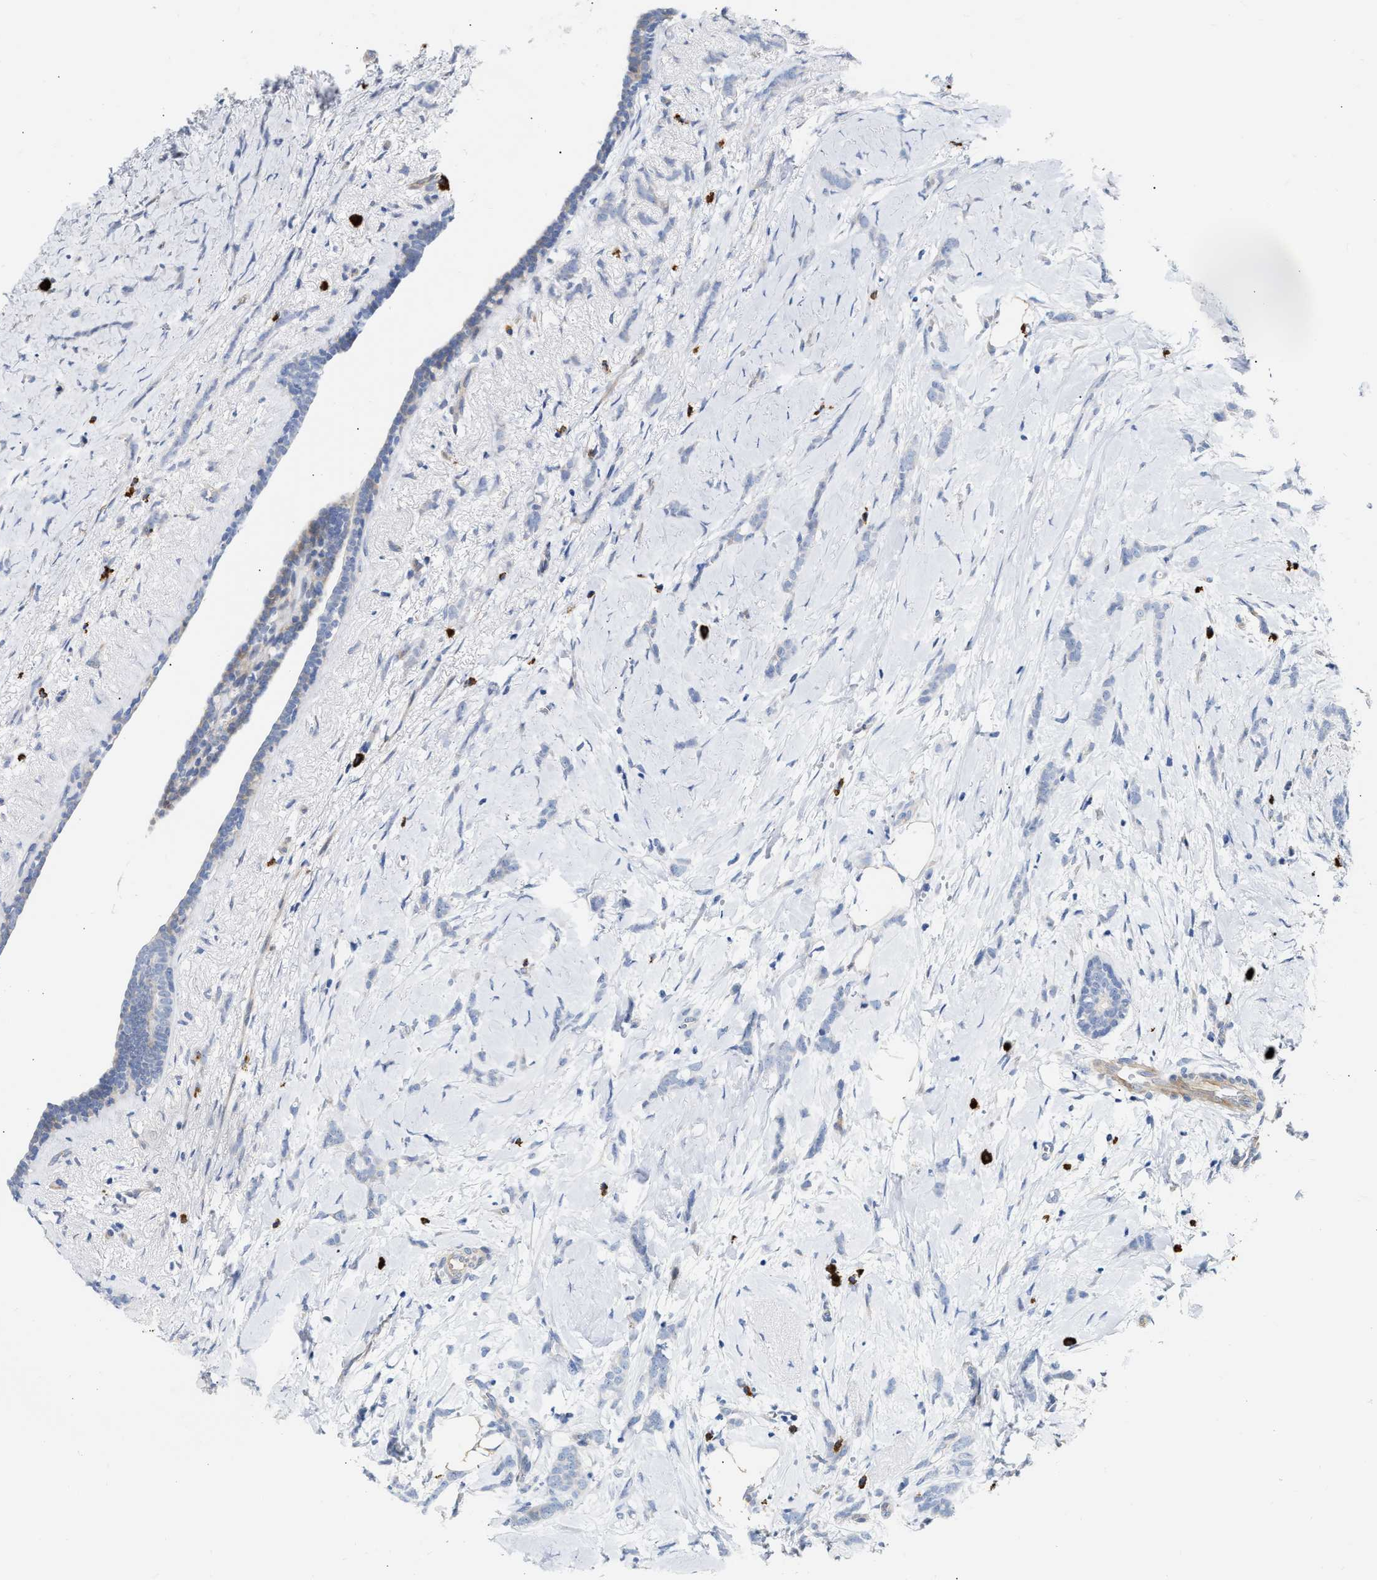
{"staining": {"intensity": "negative", "quantity": "none", "location": "none"}, "tissue": "breast cancer", "cell_type": "Tumor cells", "image_type": "cancer", "snomed": [{"axis": "morphology", "description": "Lobular carcinoma, in situ"}, {"axis": "morphology", "description": "Lobular carcinoma"}, {"axis": "topography", "description": "Breast"}], "caption": "Tumor cells show no significant protein staining in lobular carcinoma in situ (breast).", "gene": "FHL1", "patient": {"sex": "female", "age": 41}}